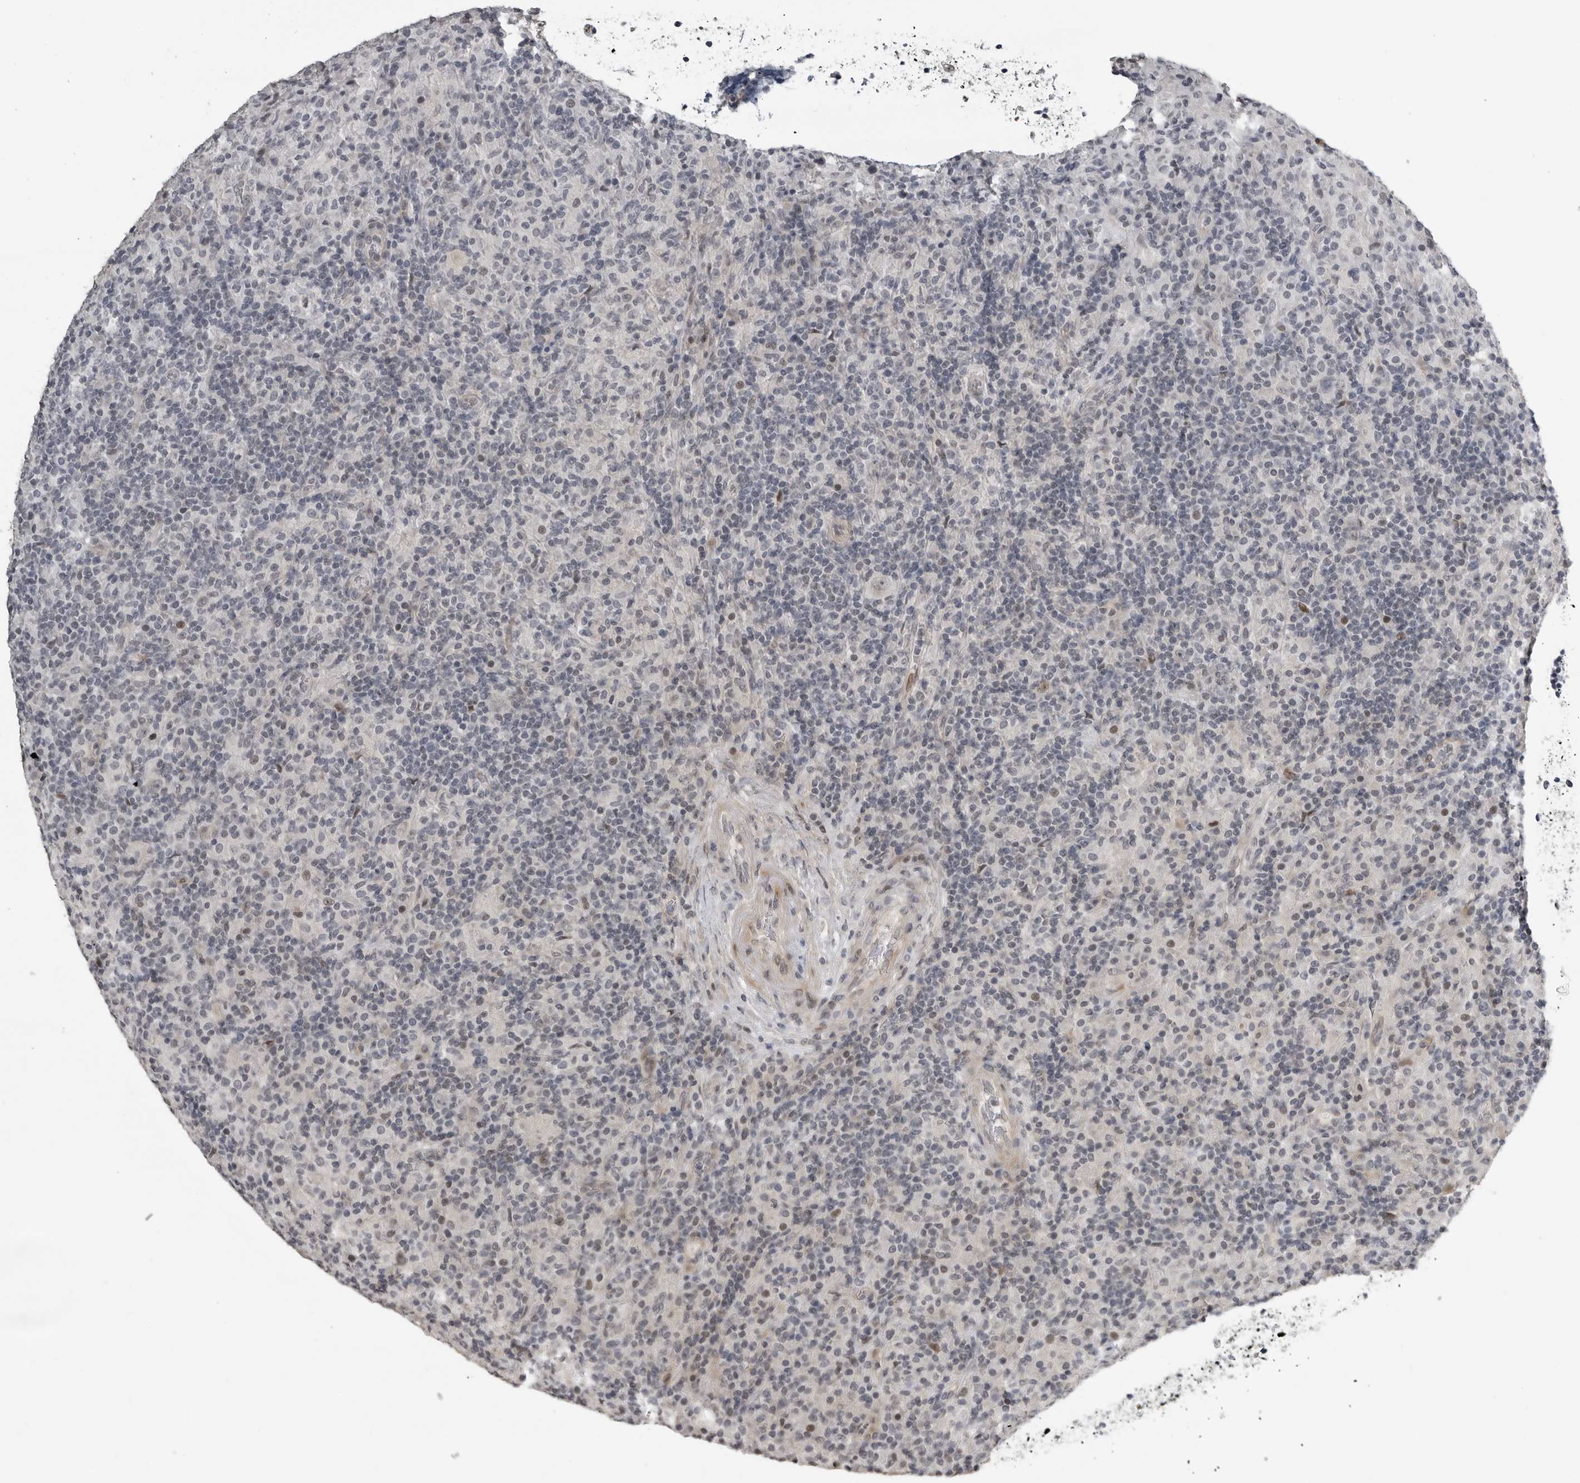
{"staining": {"intensity": "negative", "quantity": "none", "location": "none"}, "tissue": "lymphoma", "cell_type": "Tumor cells", "image_type": "cancer", "snomed": [{"axis": "morphology", "description": "Hodgkin's disease, NOS"}, {"axis": "topography", "description": "Lymph node"}], "caption": "Tumor cells are negative for protein expression in human Hodgkin's disease.", "gene": "PRRX2", "patient": {"sex": "male", "age": 70}}